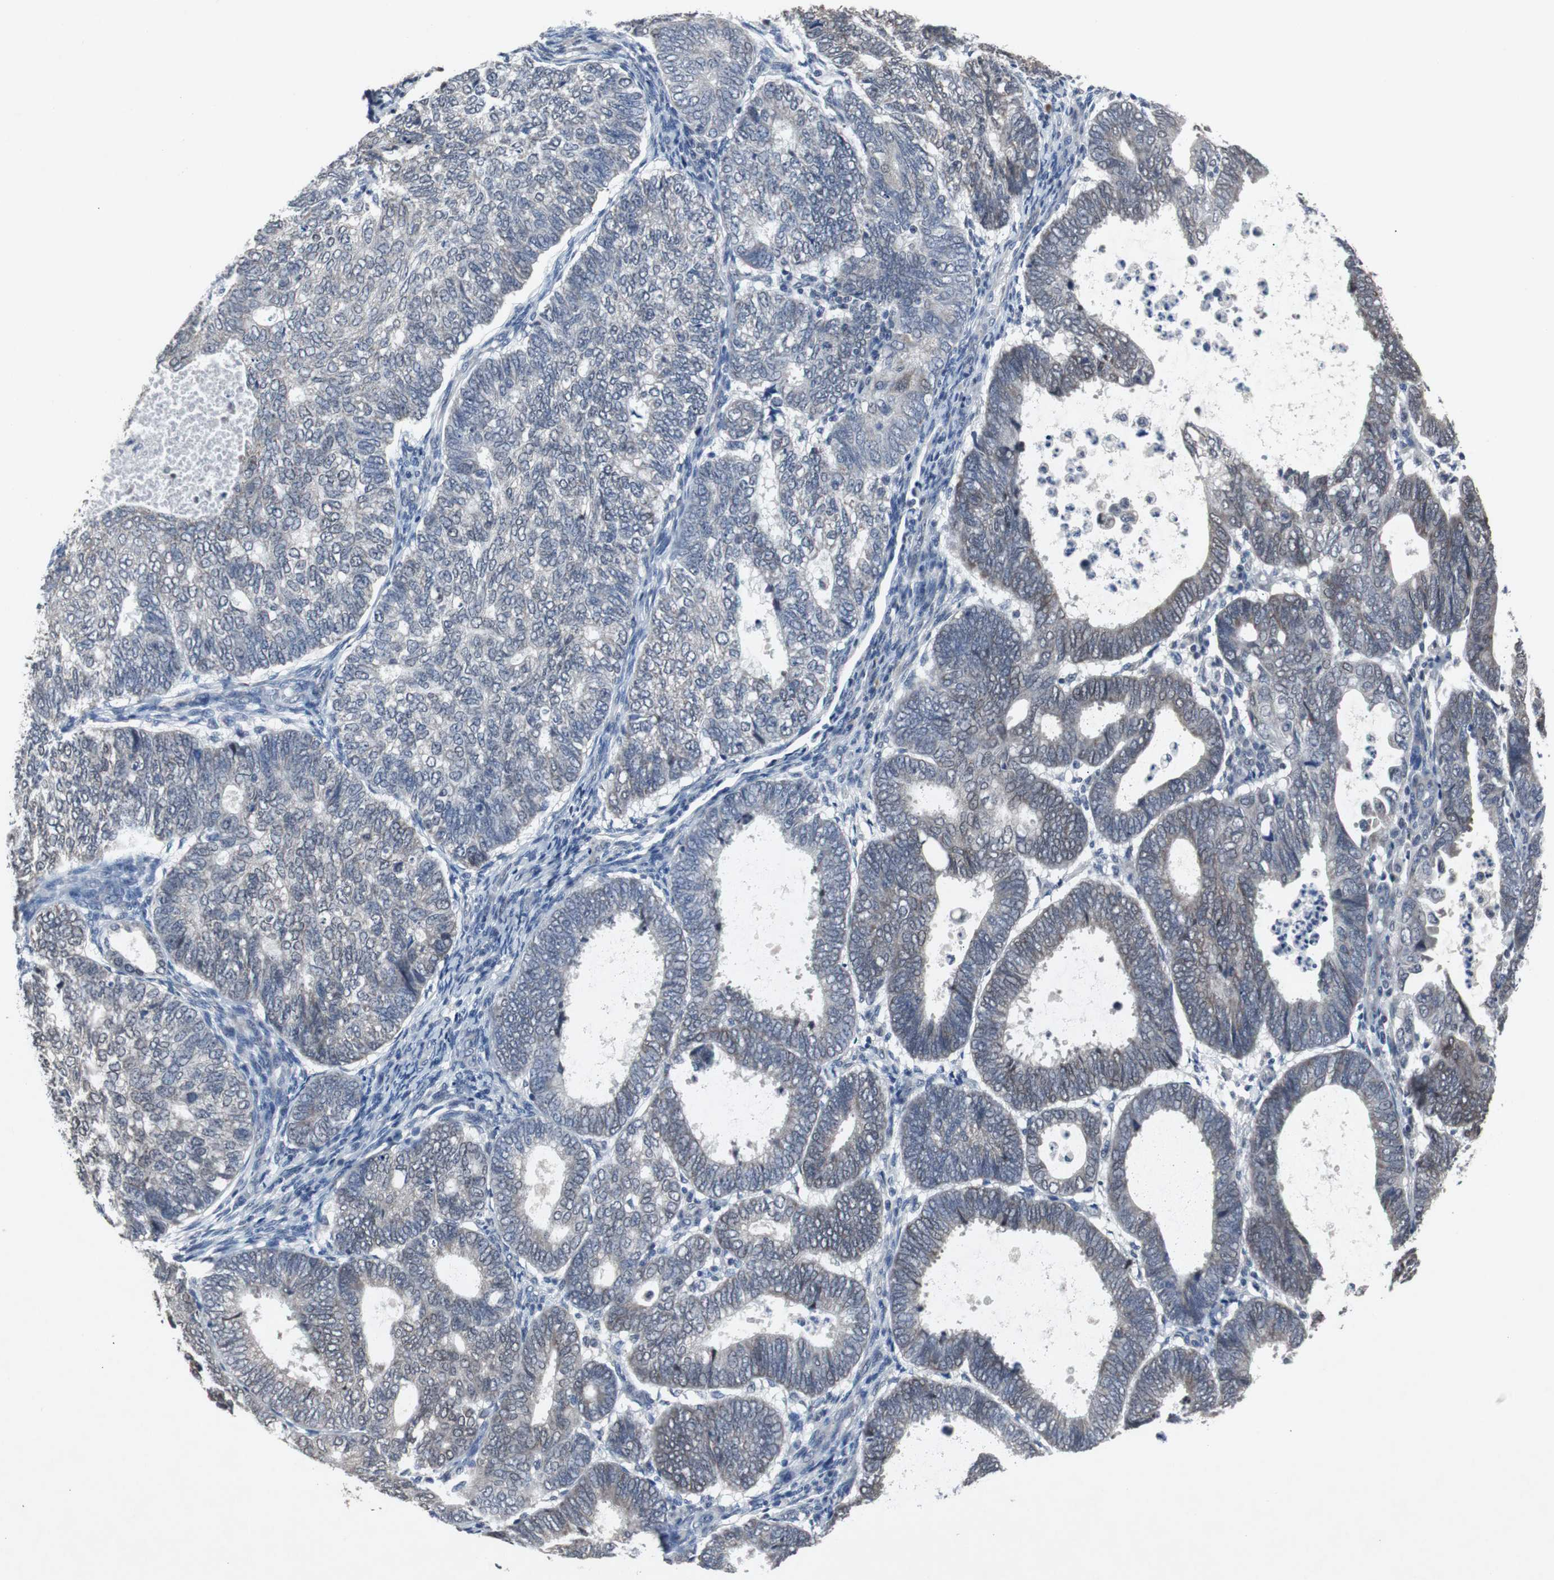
{"staining": {"intensity": "negative", "quantity": "none", "location": "none"}, "tissue": "endometrial cancer", "cell_type": "Tumor cells", "image_type": "cancer", "snomed": [{"axis": "morphology", "description": "Adenocarcinoma, NOS"}, {"axis": "topography", "description": "Uterus"}], "caption": "Endometrial cancer was stained to show a protein in brown. There is no significant positivity in tumor cells.", "gene": "RBM47", "patient": {"sex": "female", "age": 60}}